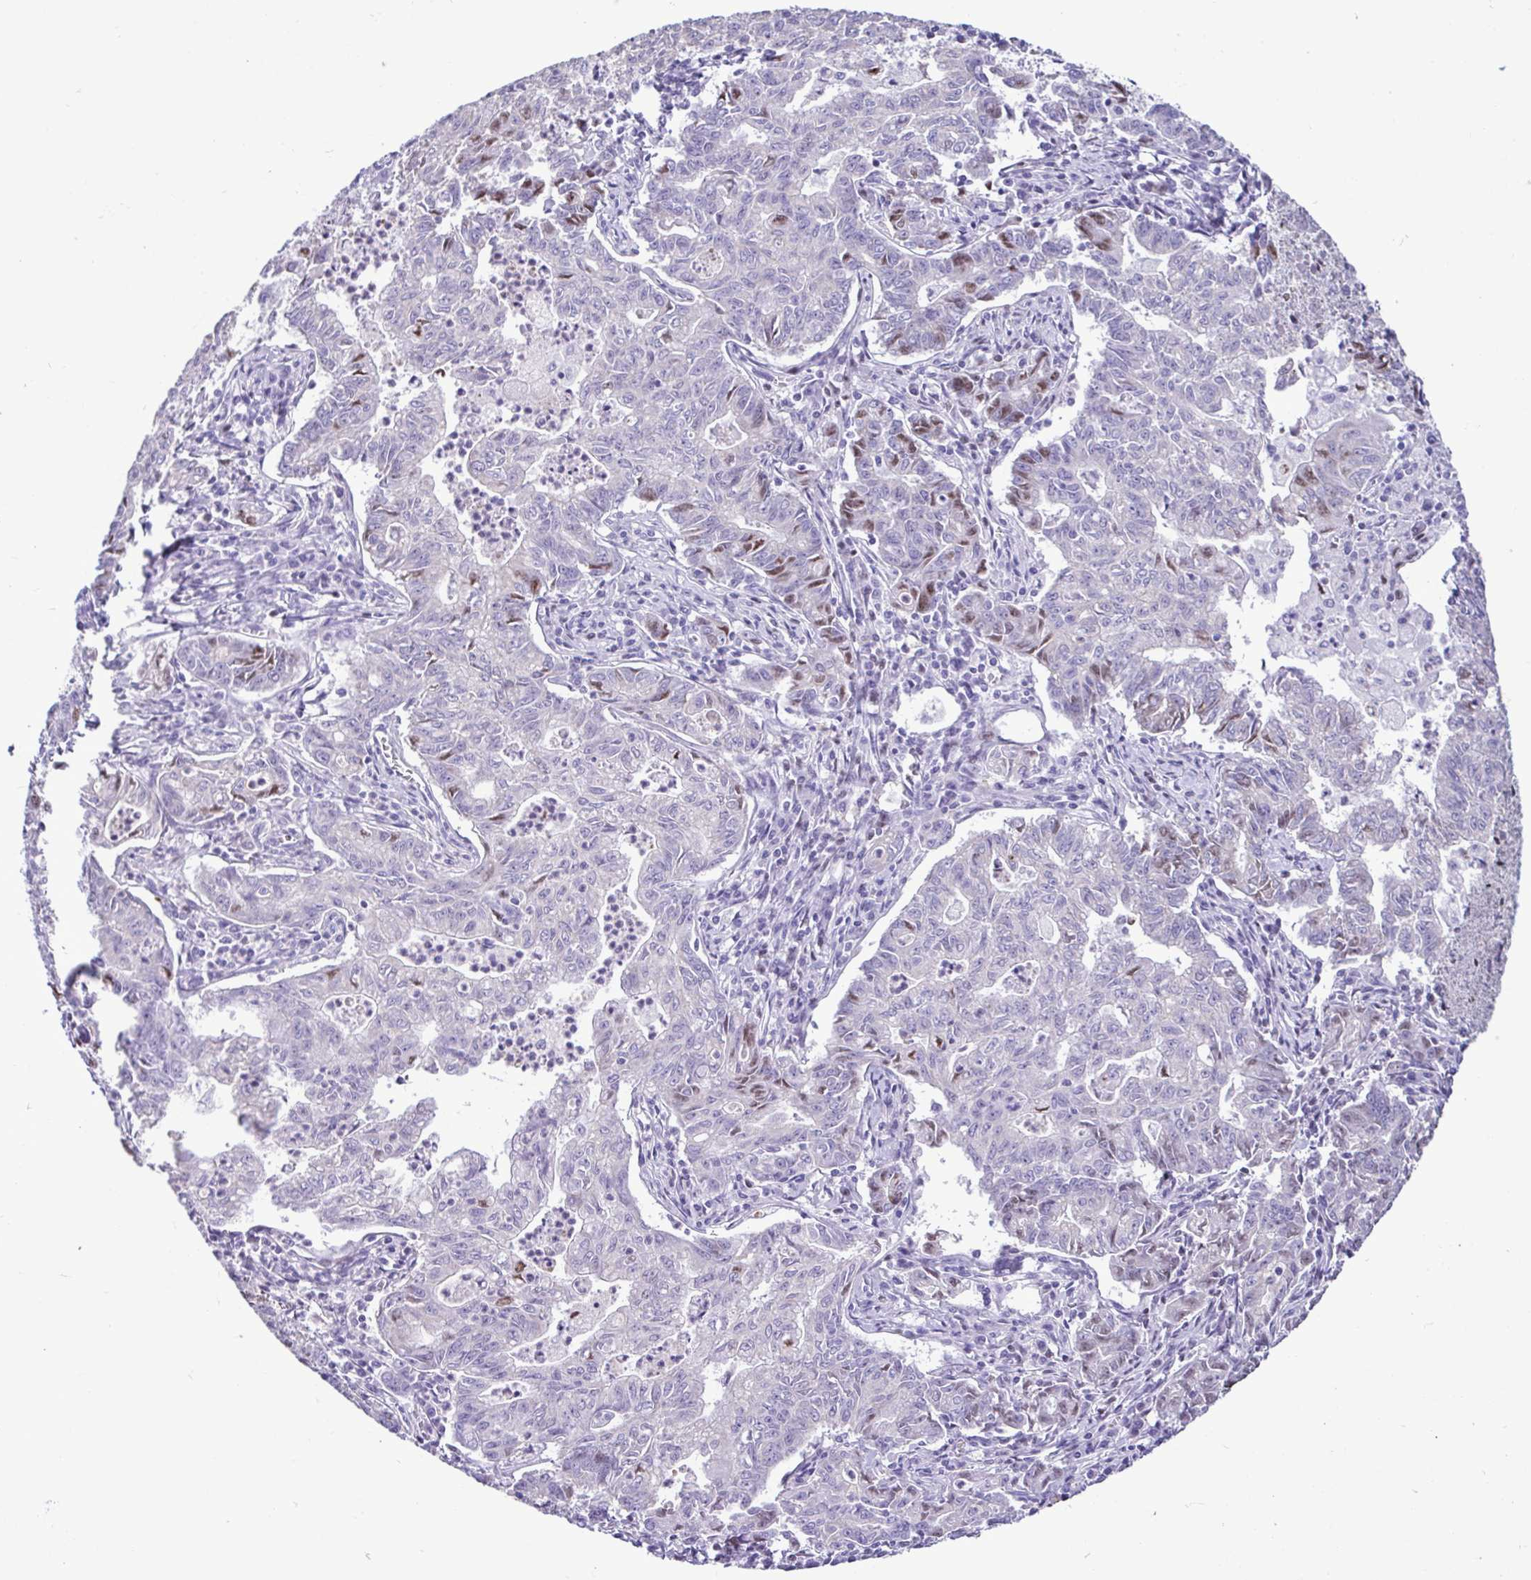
{"staining": {"intensity": "moderate", "quantity": "<25%", "location": "cytoplasmic/membranous"}, "tissue": "stomach cancer", "cell_type": "Tumor cells", "image_type": "cancer", "snomed": [{"axis": "morphology", "description": "Adenocarcinoma, NOS"}, {"axis": "topography", "description": "Stomach, upper"}], "caption": "Stomach cancer stained for a protein (brown) displays moderate cytoplasmic/membranous positive staining in about <25% of tumor cells.", "gene": "CBY2", "patient": {"sex": "female", "age": 79}}